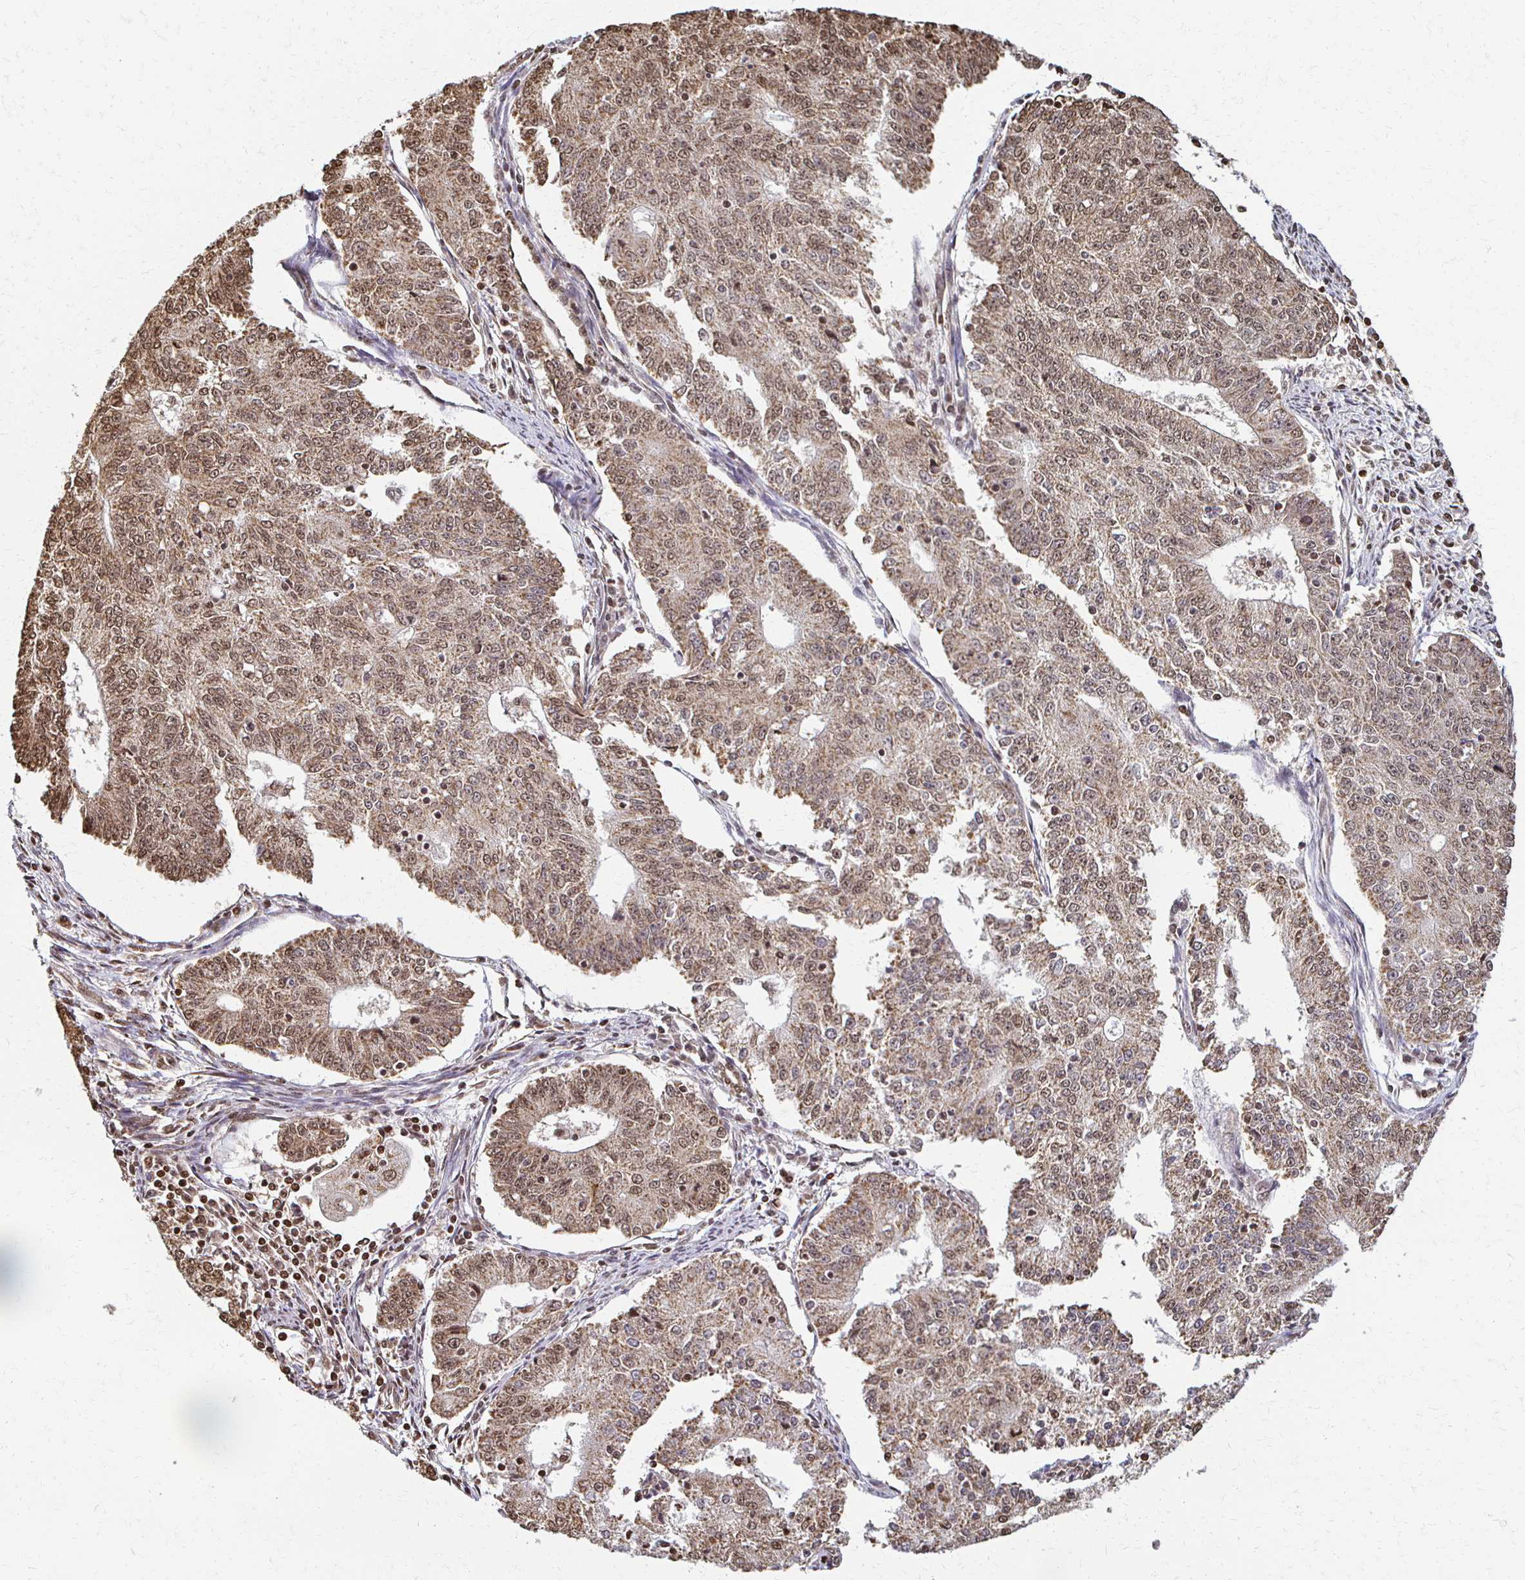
{"staining": {"intensity": "moderate", "quantity": ">75%", "location": "cytoplasmic/membranous,nuclear"}, "tissue": "endometrial cancer", "cell_type": "Tumor cells", "image_type": "cancer", "snomed": [{"axis": "morphology", "description": "Adenocarcinoma, NOS"}, {"axis": "topography", "description": "Endometrium"}], "caption": "DAB (3,3'-diaminobenzidine) immunohistochemical staining of endometrial adenocarcinoma exhibits moderate cytoplasmic/membranous and nuclear protein staining in about >75% of tumor cells.", "gene": "HOXA9", "patient": {"sex": "female", "age": 56}}